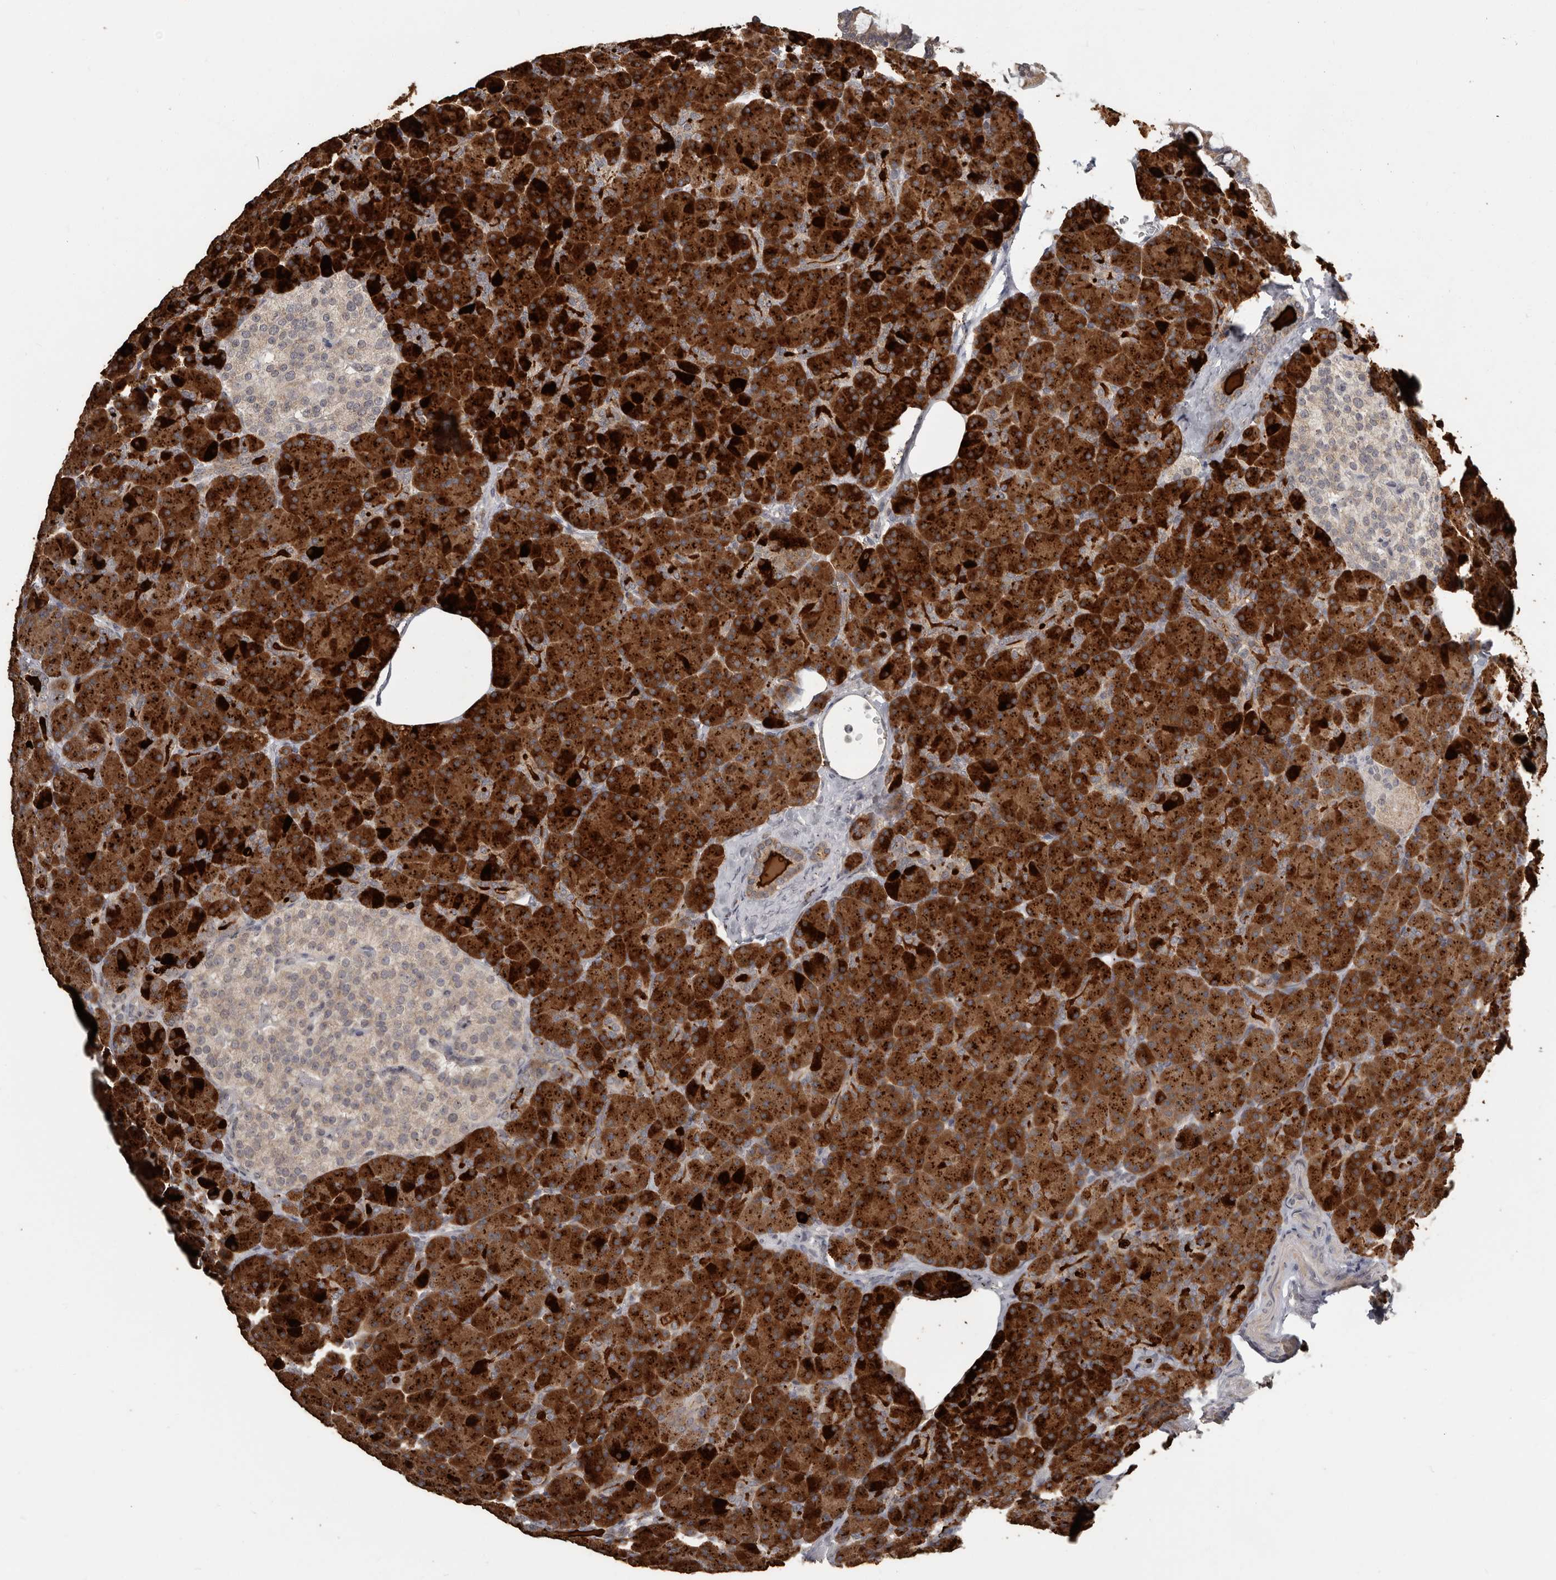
{"staining": {"intensity": "strong", "quantity": ">75%", "location": "cytoplasmic/membranous"}, "tissue": "pancreas", "cell_type": "Exocrine glandular cells", "image_type": "normal", "snomed": [{"axis": "morphology", "description": "Normal tissue, NOS"}, {"axis": "topography", "description": "Pancreas"}], "caption": "This micrograph demonstrates unremarkable pancreas stained with IHC to label a protein in brown. The cytoplasmic/membranous of exocrine glandular cells show strong positivity for the protein. Nuclei are counter-stained blue.", "gene": "ZFP14", "patient": {"sex": "female", "age": 43}}